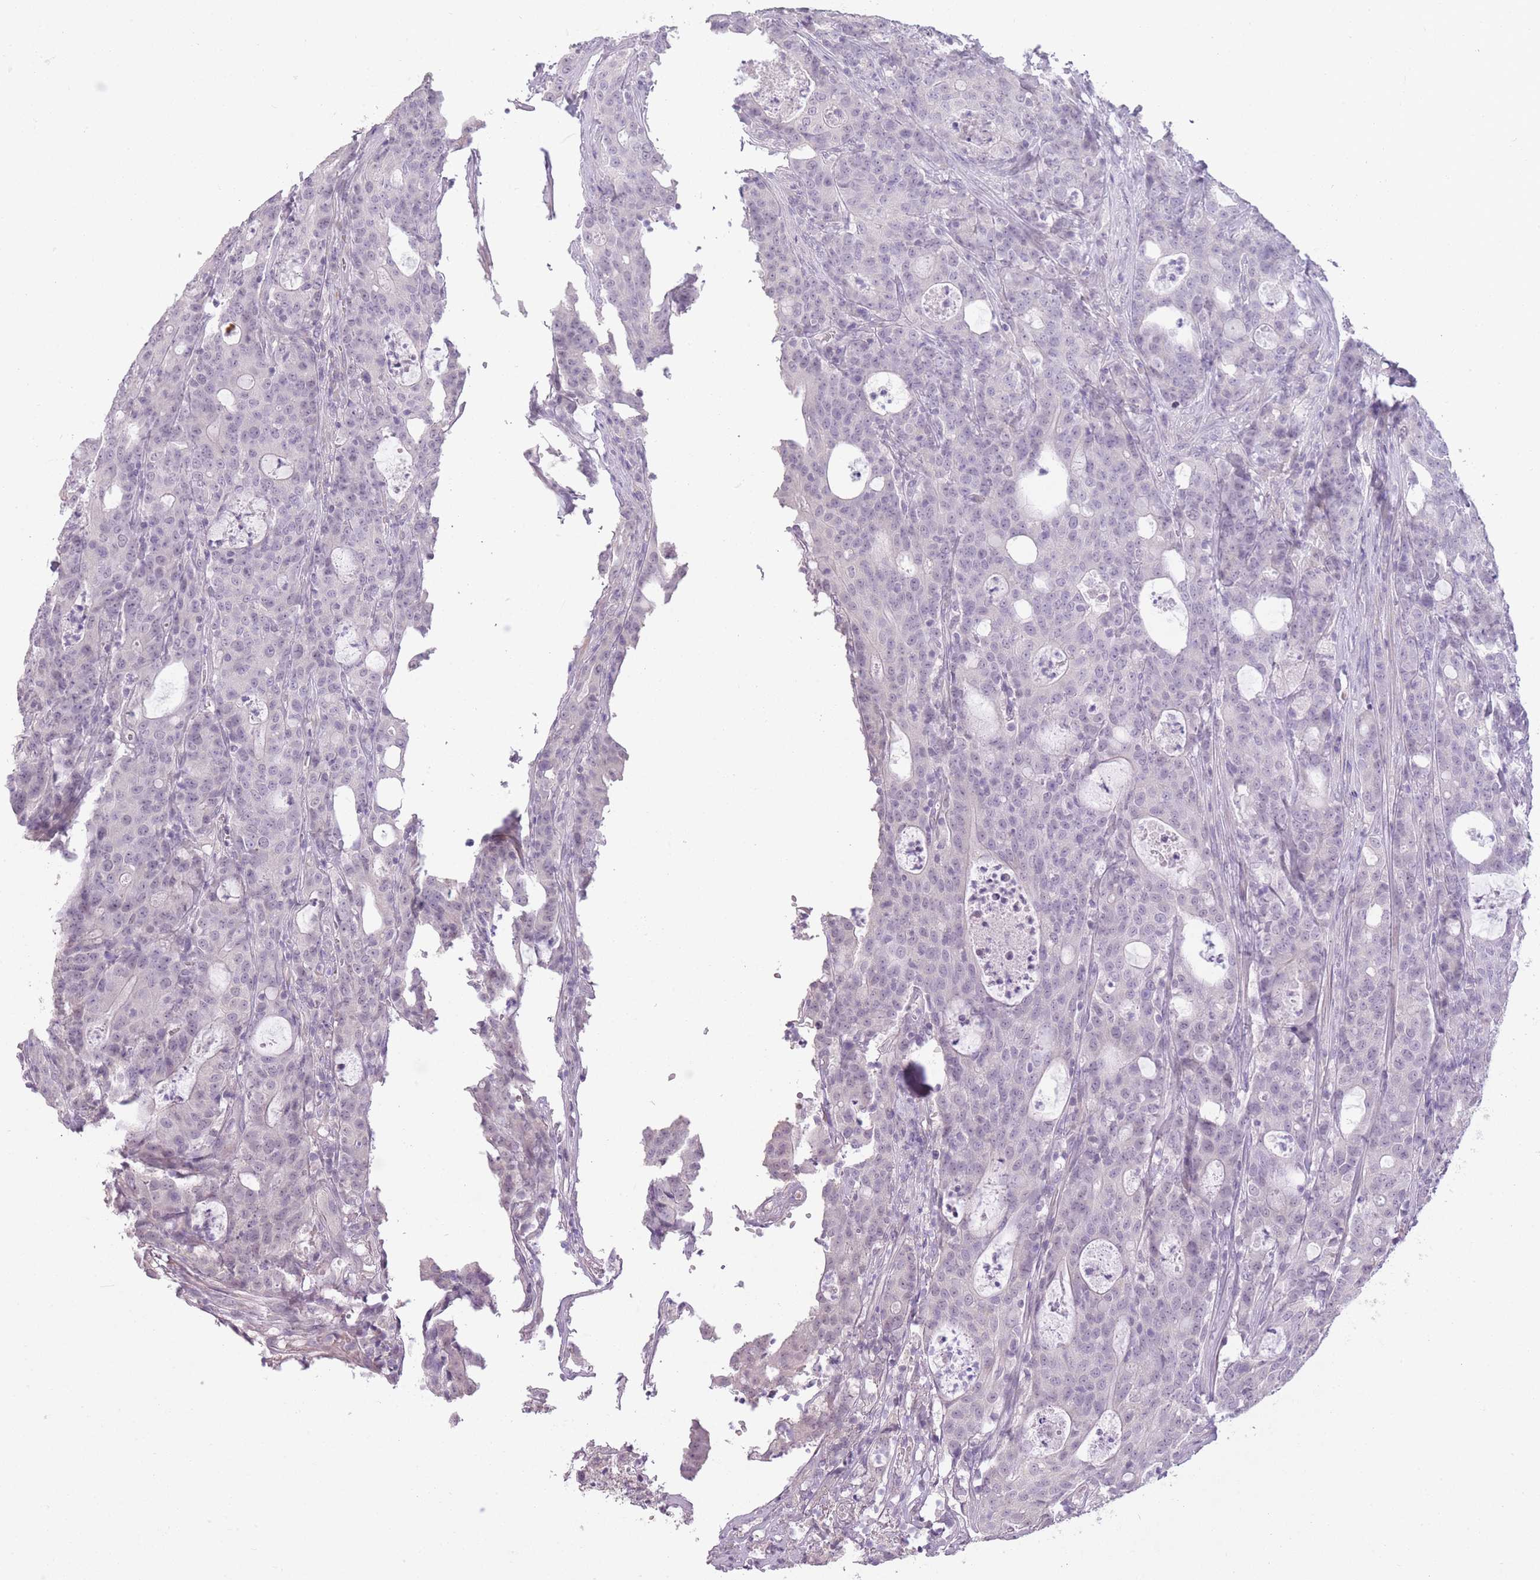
{"staining": {"intensity": "negative", "quantity": "none", "location": "none"}, "tissue": "colorectal cancer", "cell_type": "Tumor cells", "image_type": "cancer", "snomed": [{"axis": "morphology", "description": "Adenocarcinoma, NOS"}, {"axis": "topography", "description": "Colon"}], "caption": "This is a histopathology image of IHC staining of adenocarcinoma (colorectal), which shows no positivity in tumor cells.", "gene": "ZBTB24", "patient": {"sex": "male", "age": 83}}